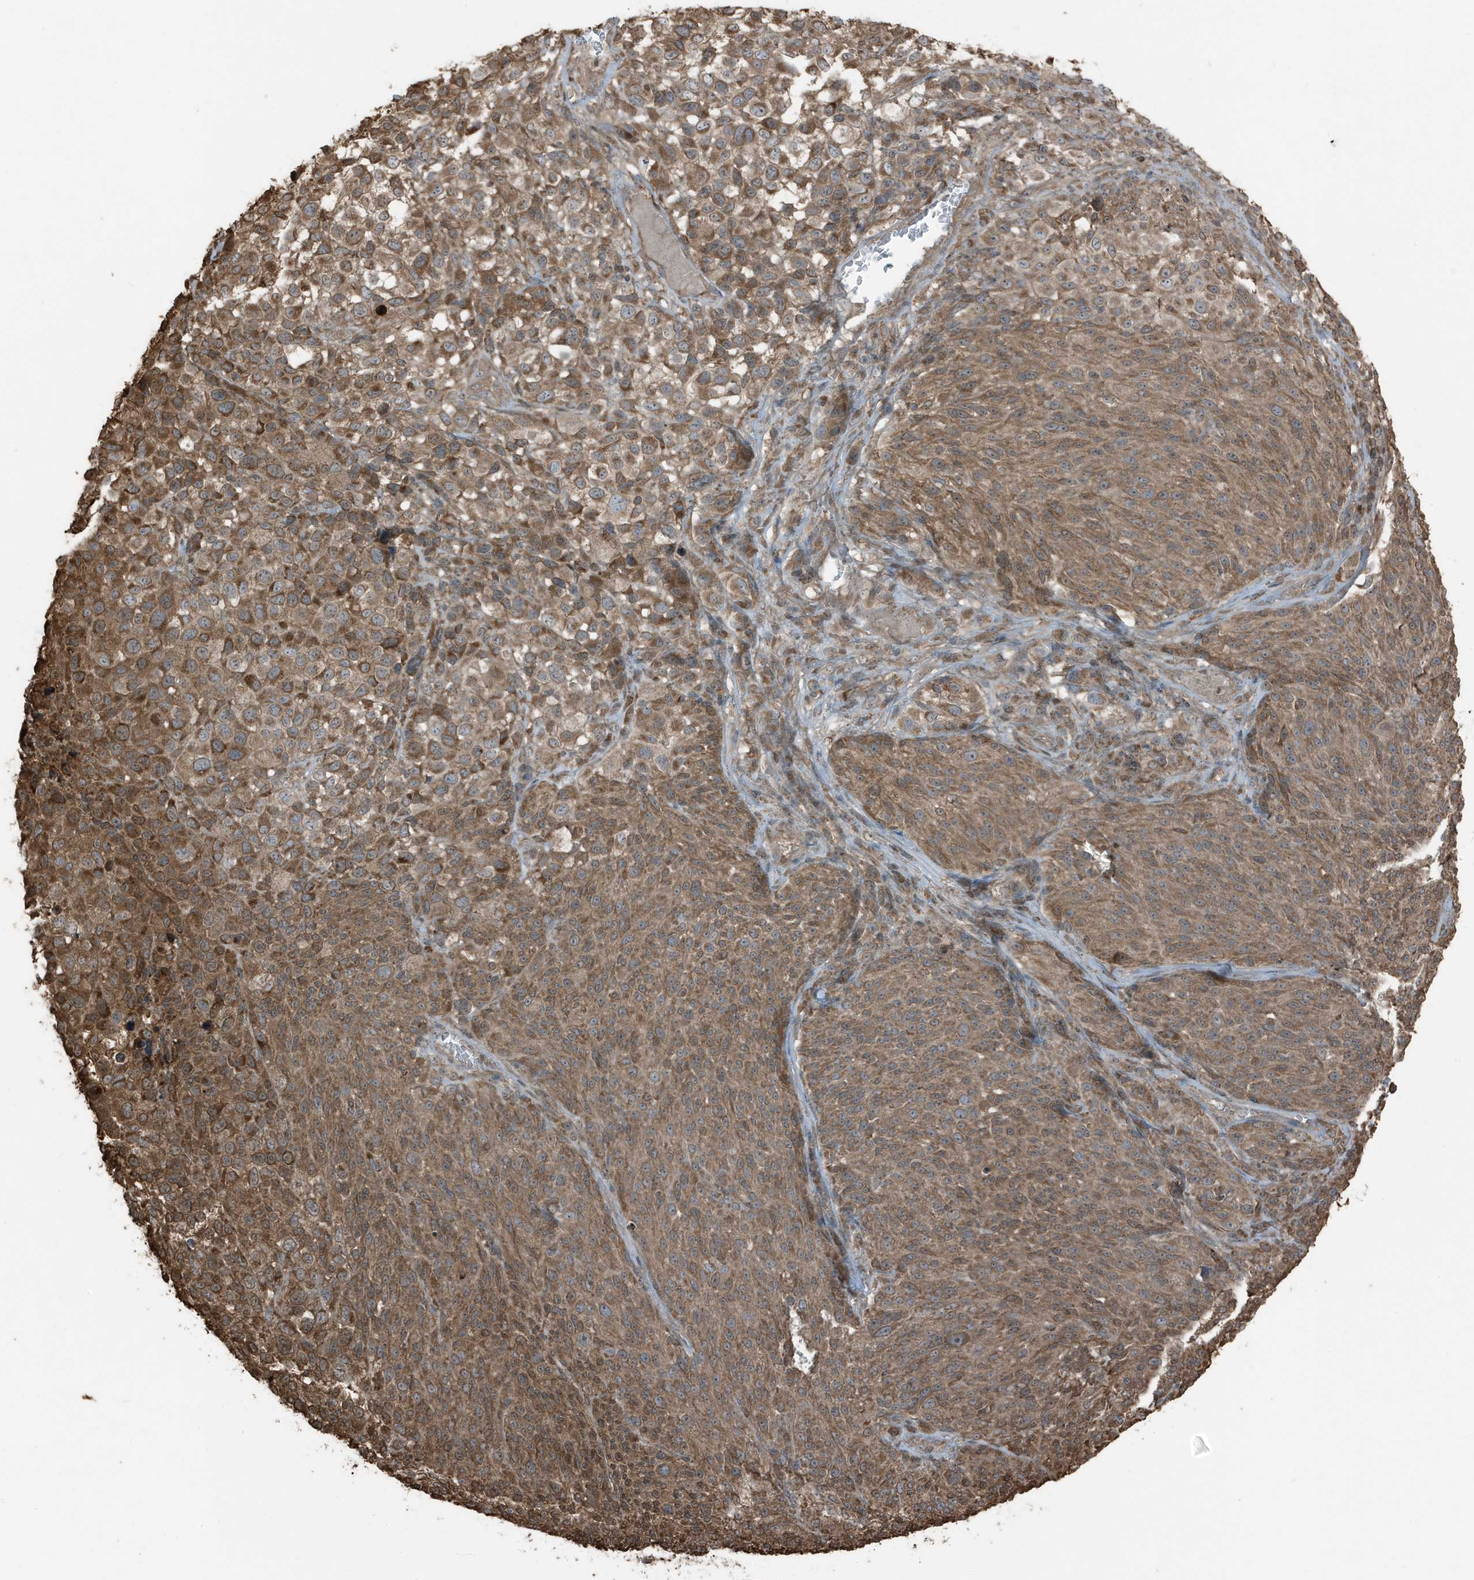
{"staining": {"intensity": "moderate", "quantity": ">75%", "location": "cytoplasmic/membranous"}, "tissue": "melanoma", "cell_type": "Tumor cells", "image_type": "cancer", "snomed": [{"axis": "morphology", "description": "Malignant melanoma, NOS"}, {"axis": "topography", "description": "Skin of trunk"}], "caption": "Brown immunohistochemical staining in human melanoma demonstrates moderate cytoplasmic/membranous staining in approximately >75% of tumor cells.", "gene": "AZI2", "patient": {"sex": "male", "age": 71}}